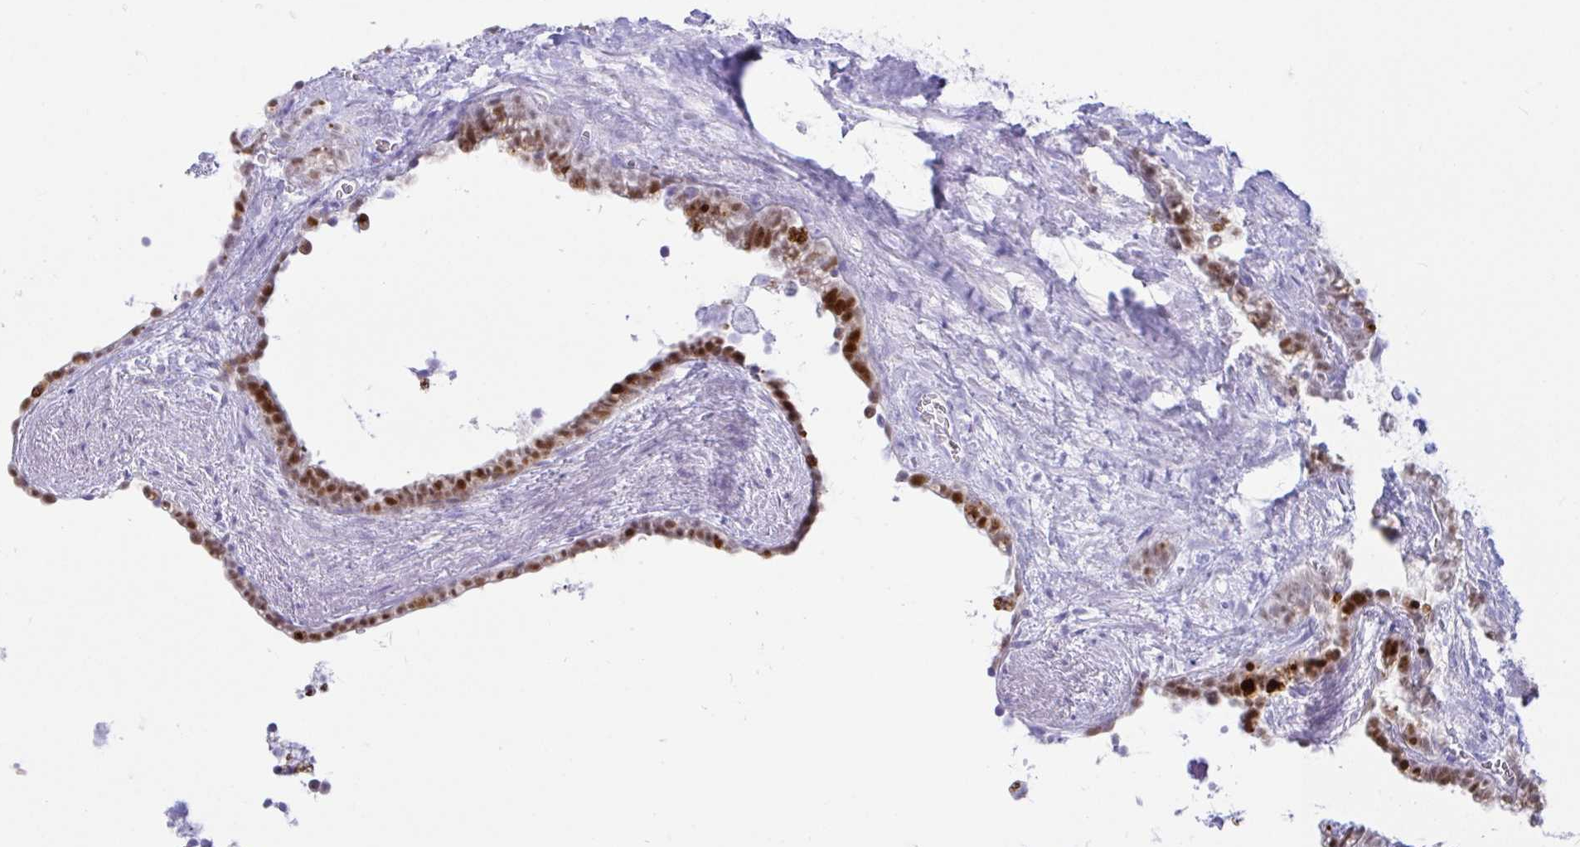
{"staining": {"intensity": "moderate", "quantity": "25%-75%", "location": "nuclear"}, "tissue": "seminal vesicle", "cell_type": "Glandular cells", "image_type": "normal", "snomed": [{"axis": "morphology", "description": "Normal tissue, NOS"}, {"axis": "topography", "description": "Seminal veicle"}], "caption": "A medium amount of moderate nuclear expression is seen in about 25%-75% of glandular cells in unremarkable seminal vesicle.", "gene": "PAX8", "patient": {"sex": "male", "age": 76}}